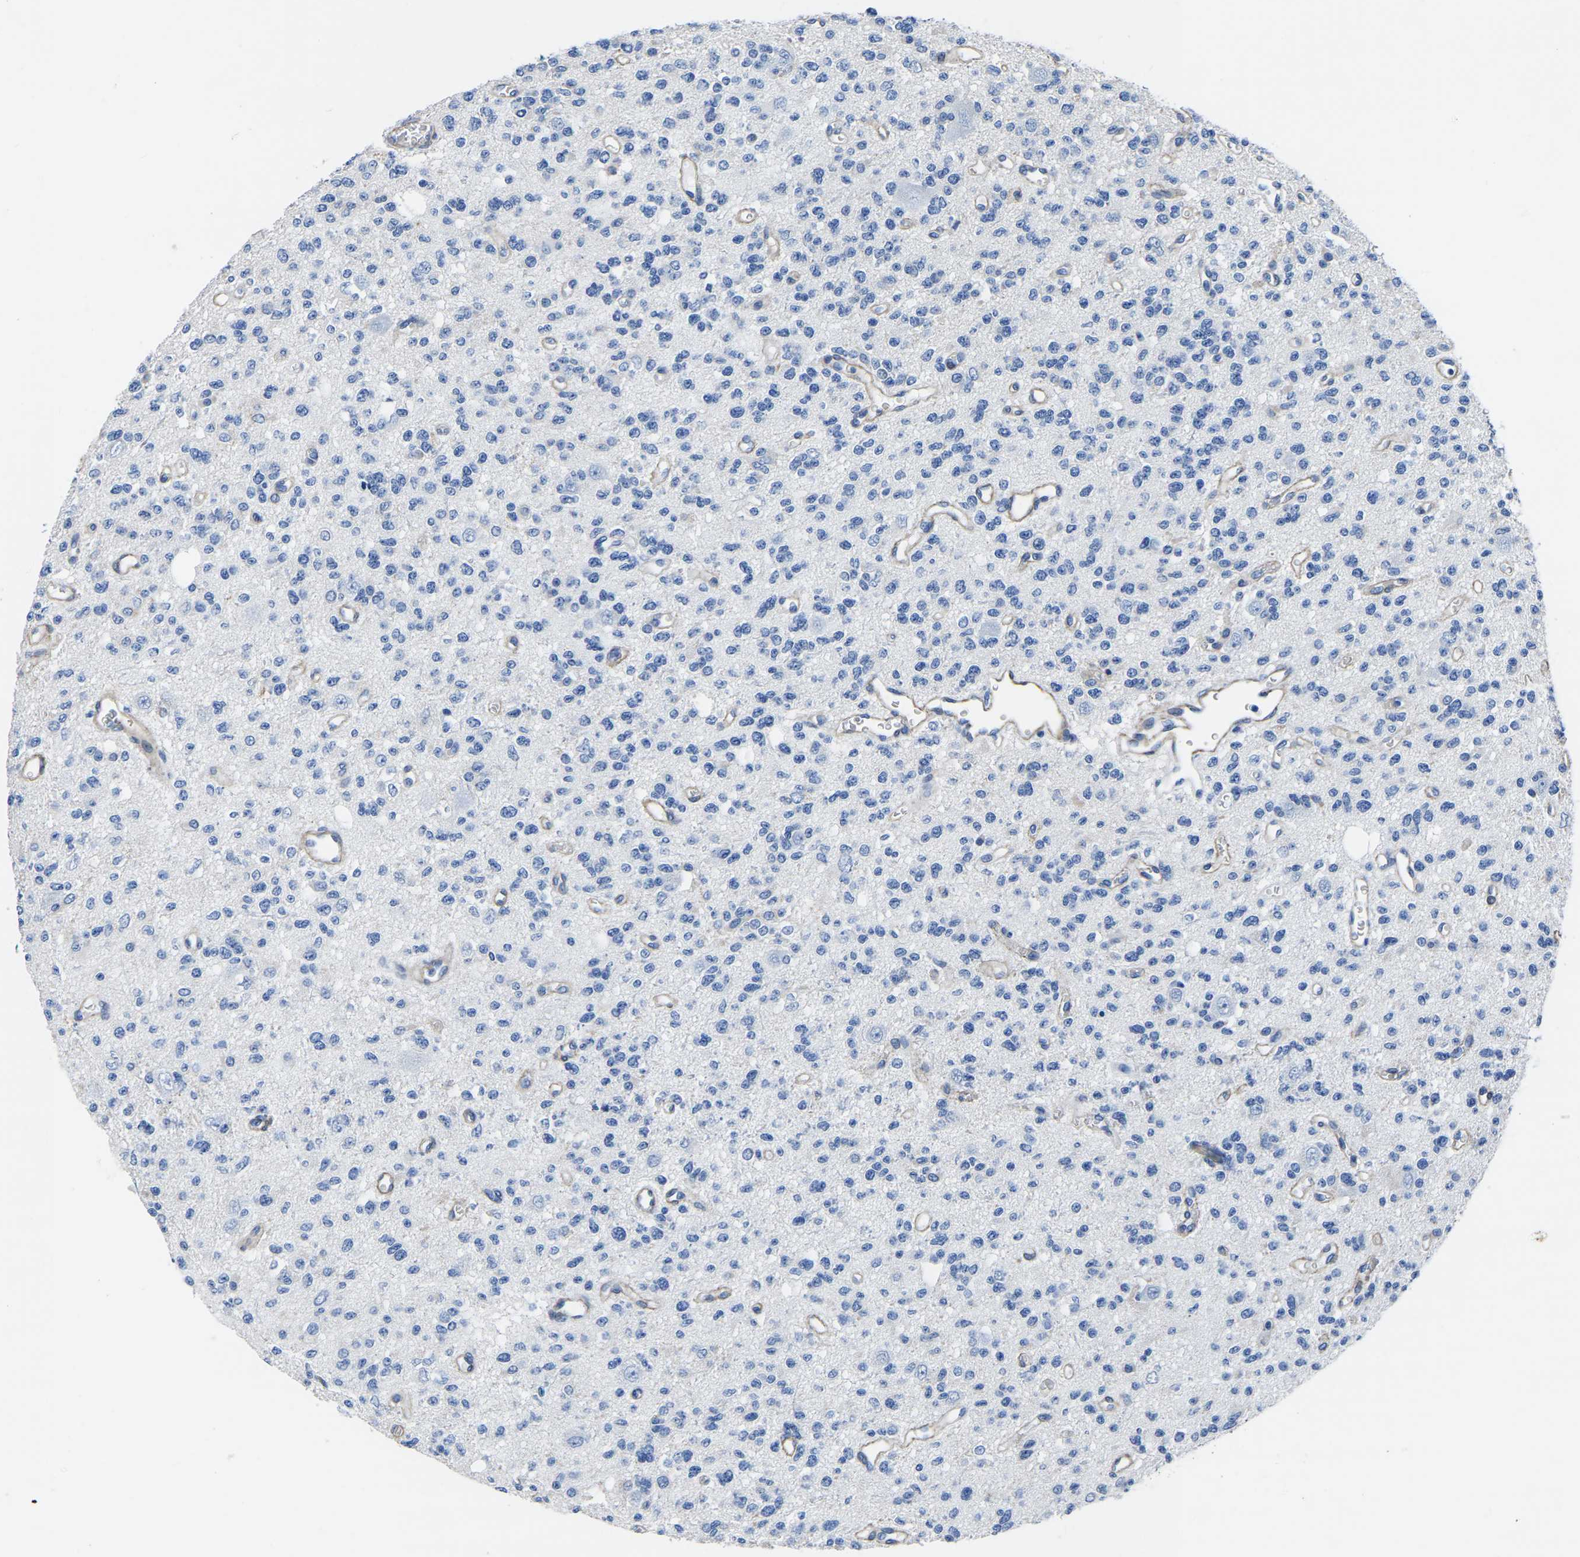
{"staining": {"intensity": "negative", "quantity": "none", "location": "none"}, "tissue": "glioma", "cell_type": "Tumor cells", "image_type": "cancer", "snomed": [{"axis": "morphology", "description": "Glioma, malignant, Low grade"}, {"axis": "topography", "description": "Brain"}], "caption": "DAB immunohistochemical staining of human glioma reveals no significant staining in tumor cells. The staining is performed using DAB brown chromogen with nuclei counter-stained in using hematoxylin.", "gene": "SLC45A3", "patient": {"sex": "male", "age": 38}}